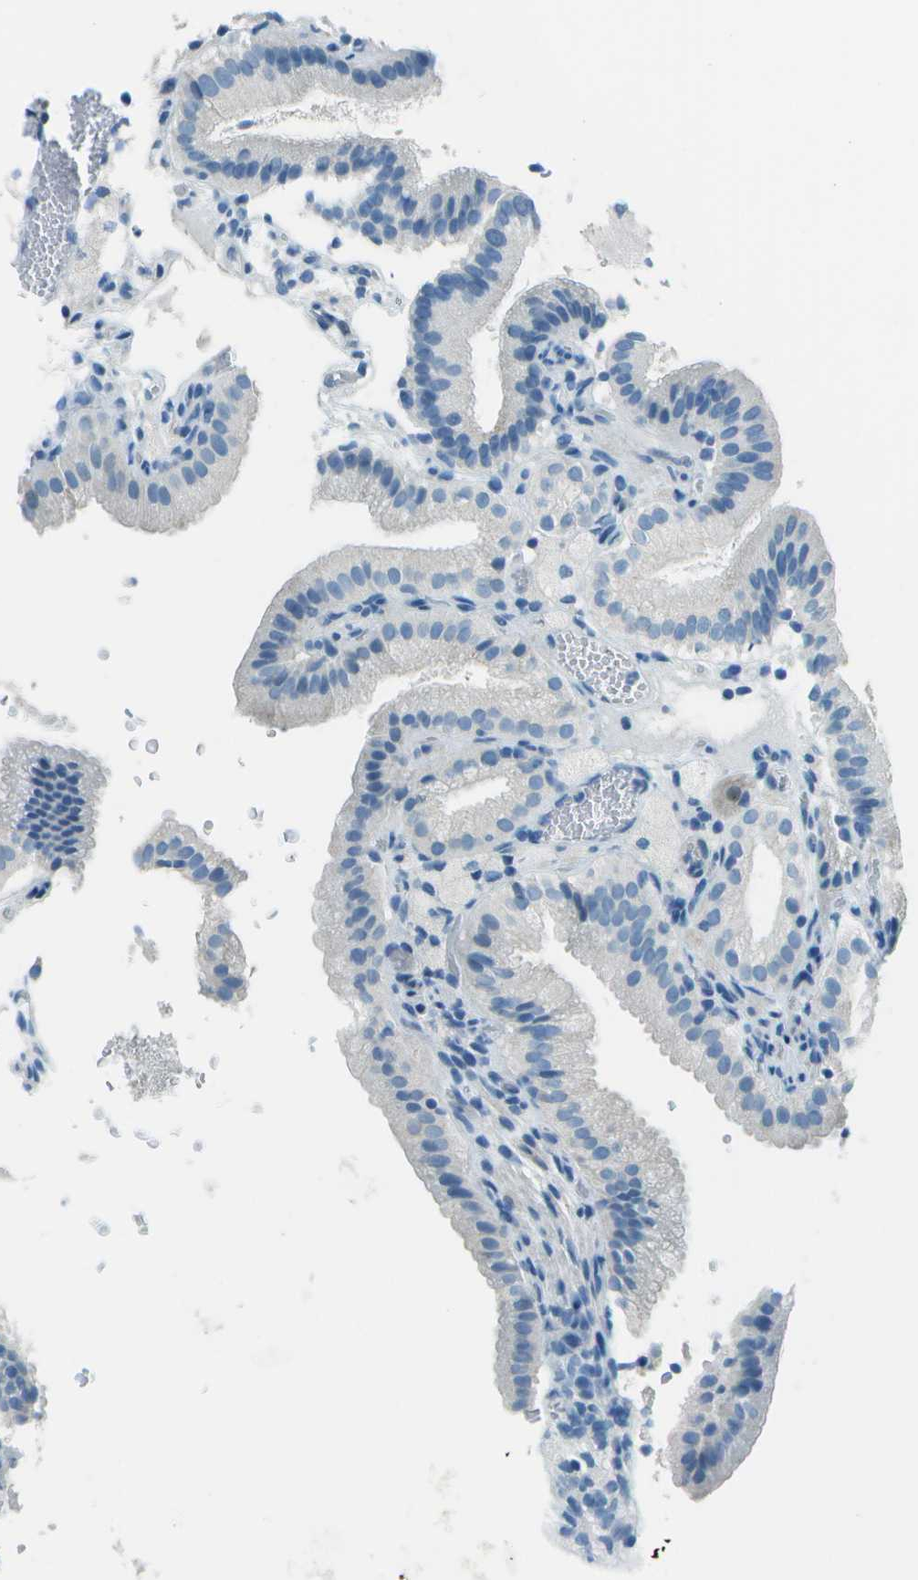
{"staining": {"intensity": "negative", "quantity": "none", "location": "none"}, "tissue": "gallbladder", "cell_type": "Glandular cells", "image_type": "normal", "snomed": [{"axis": "morphology", "description": "Normal tissue, NOS"}, {"axis": "topography", "description": "Gallbladder"}], "caption": "Benign gallbladder was stained to show a protein in brown. There is no significant positivity in glandular cells. Brightfield microscopy of immunohistochemistry (IHC) stained with DAB (3,3'-diaminobenzidine) (brown) and hematoxylin (blue), captured at high magnification.", "gene": "FGF1", "patient": {"sex": "male", "age": 54}}